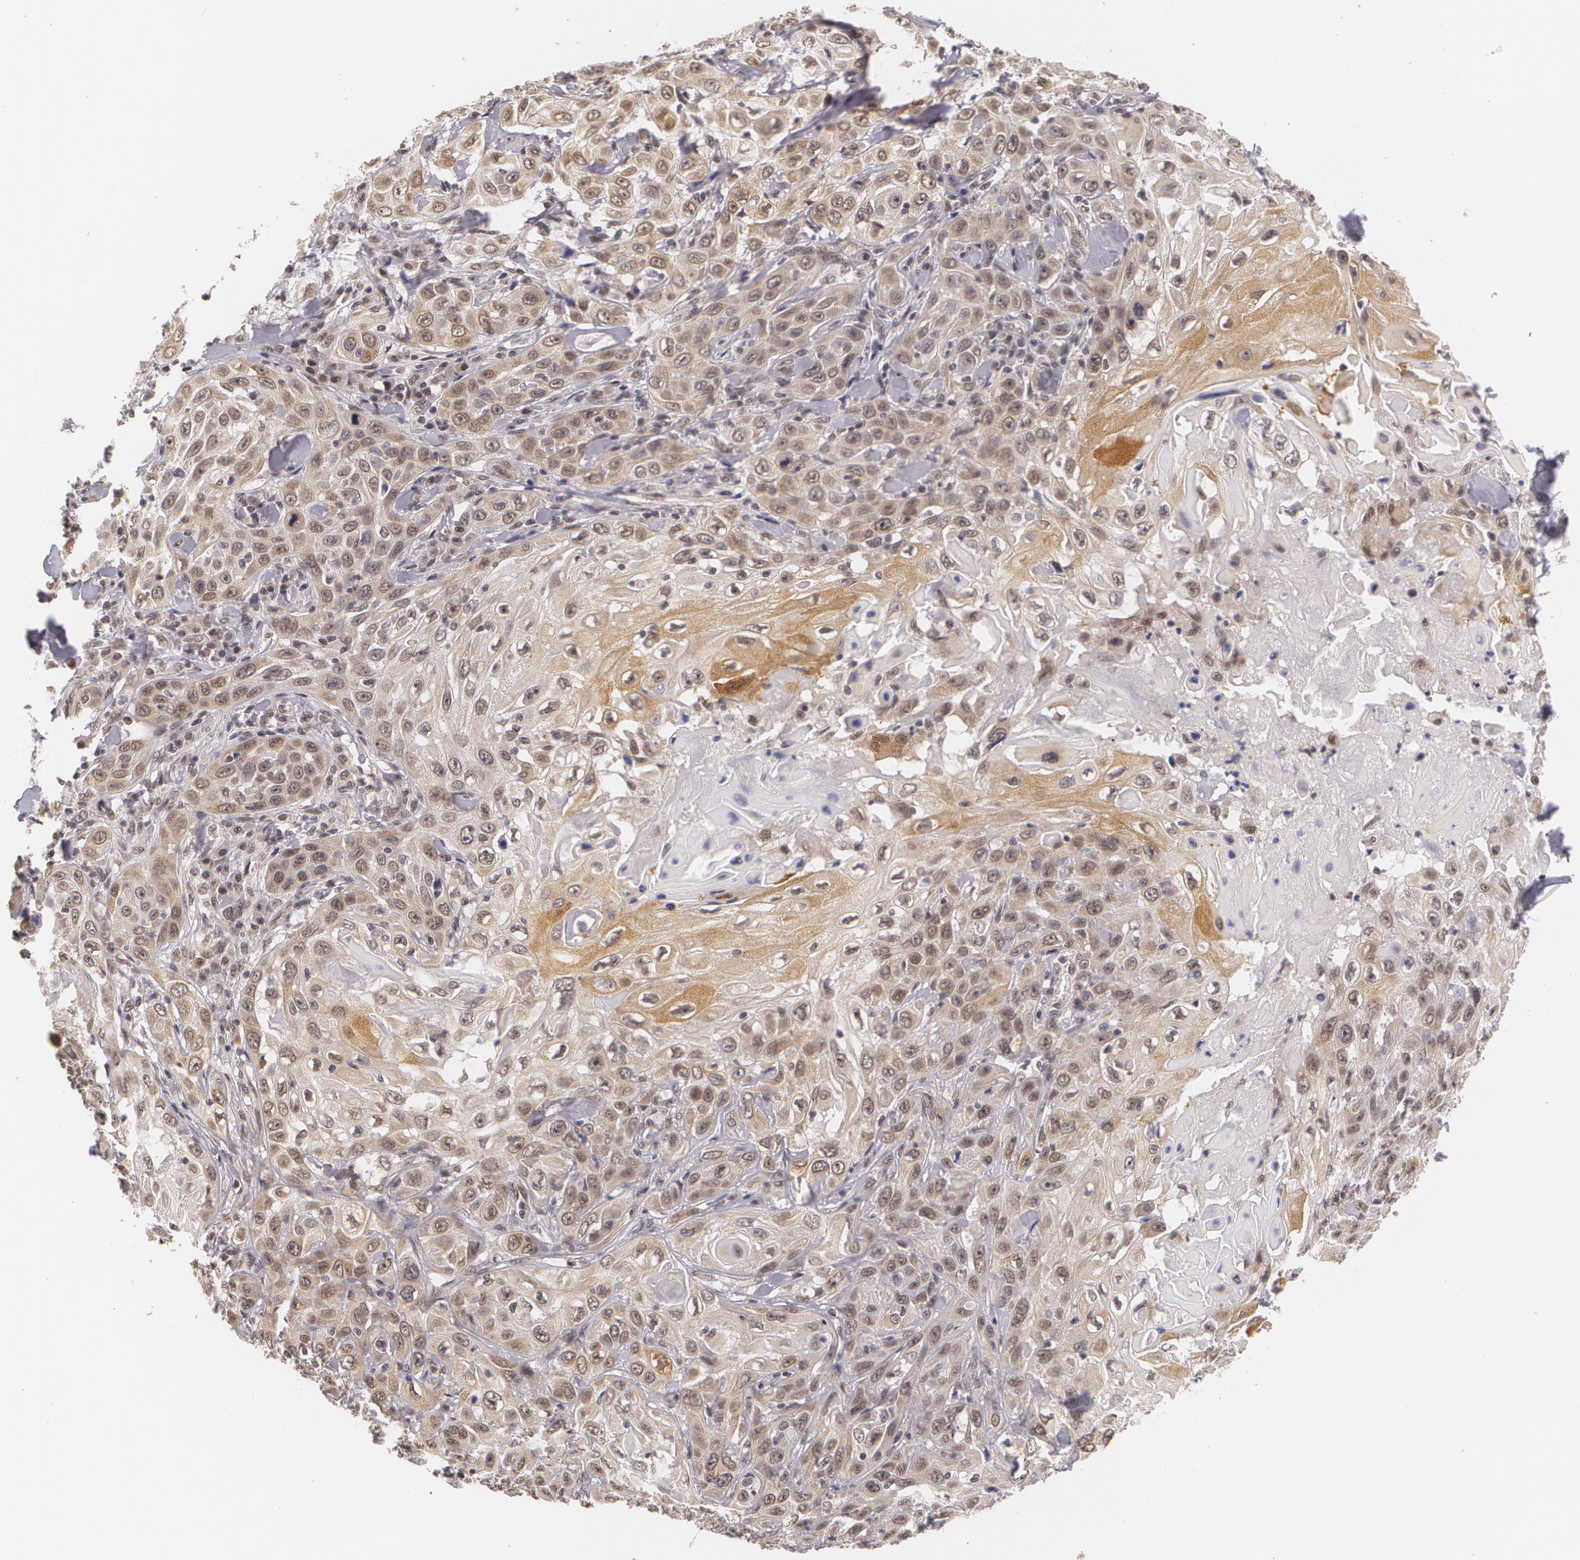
{"staining": {"intensity": "moderate", "quantity": "25%-75%", "location": "cytoplasmic/membranous,nuclear"}, "tissue": "skin cancer", "cell_type": "Tumor cells", "image_type": "cancer", "snomed": [{"axis": "morphology", "description": "Squamous cell carcinoma, NOS"}, {"axis": "topography", "description": "Skin"}], "caption": "Immunohistochemical staining of human squamous cell carcinoma (skin) exhibits medium levels of moderate cytoplasmic/membranous and nuclear protein expression in about 25%-75% of tumor cells.", "gene": "ALX1", "patient": {"sex": "male", "age": 84}}